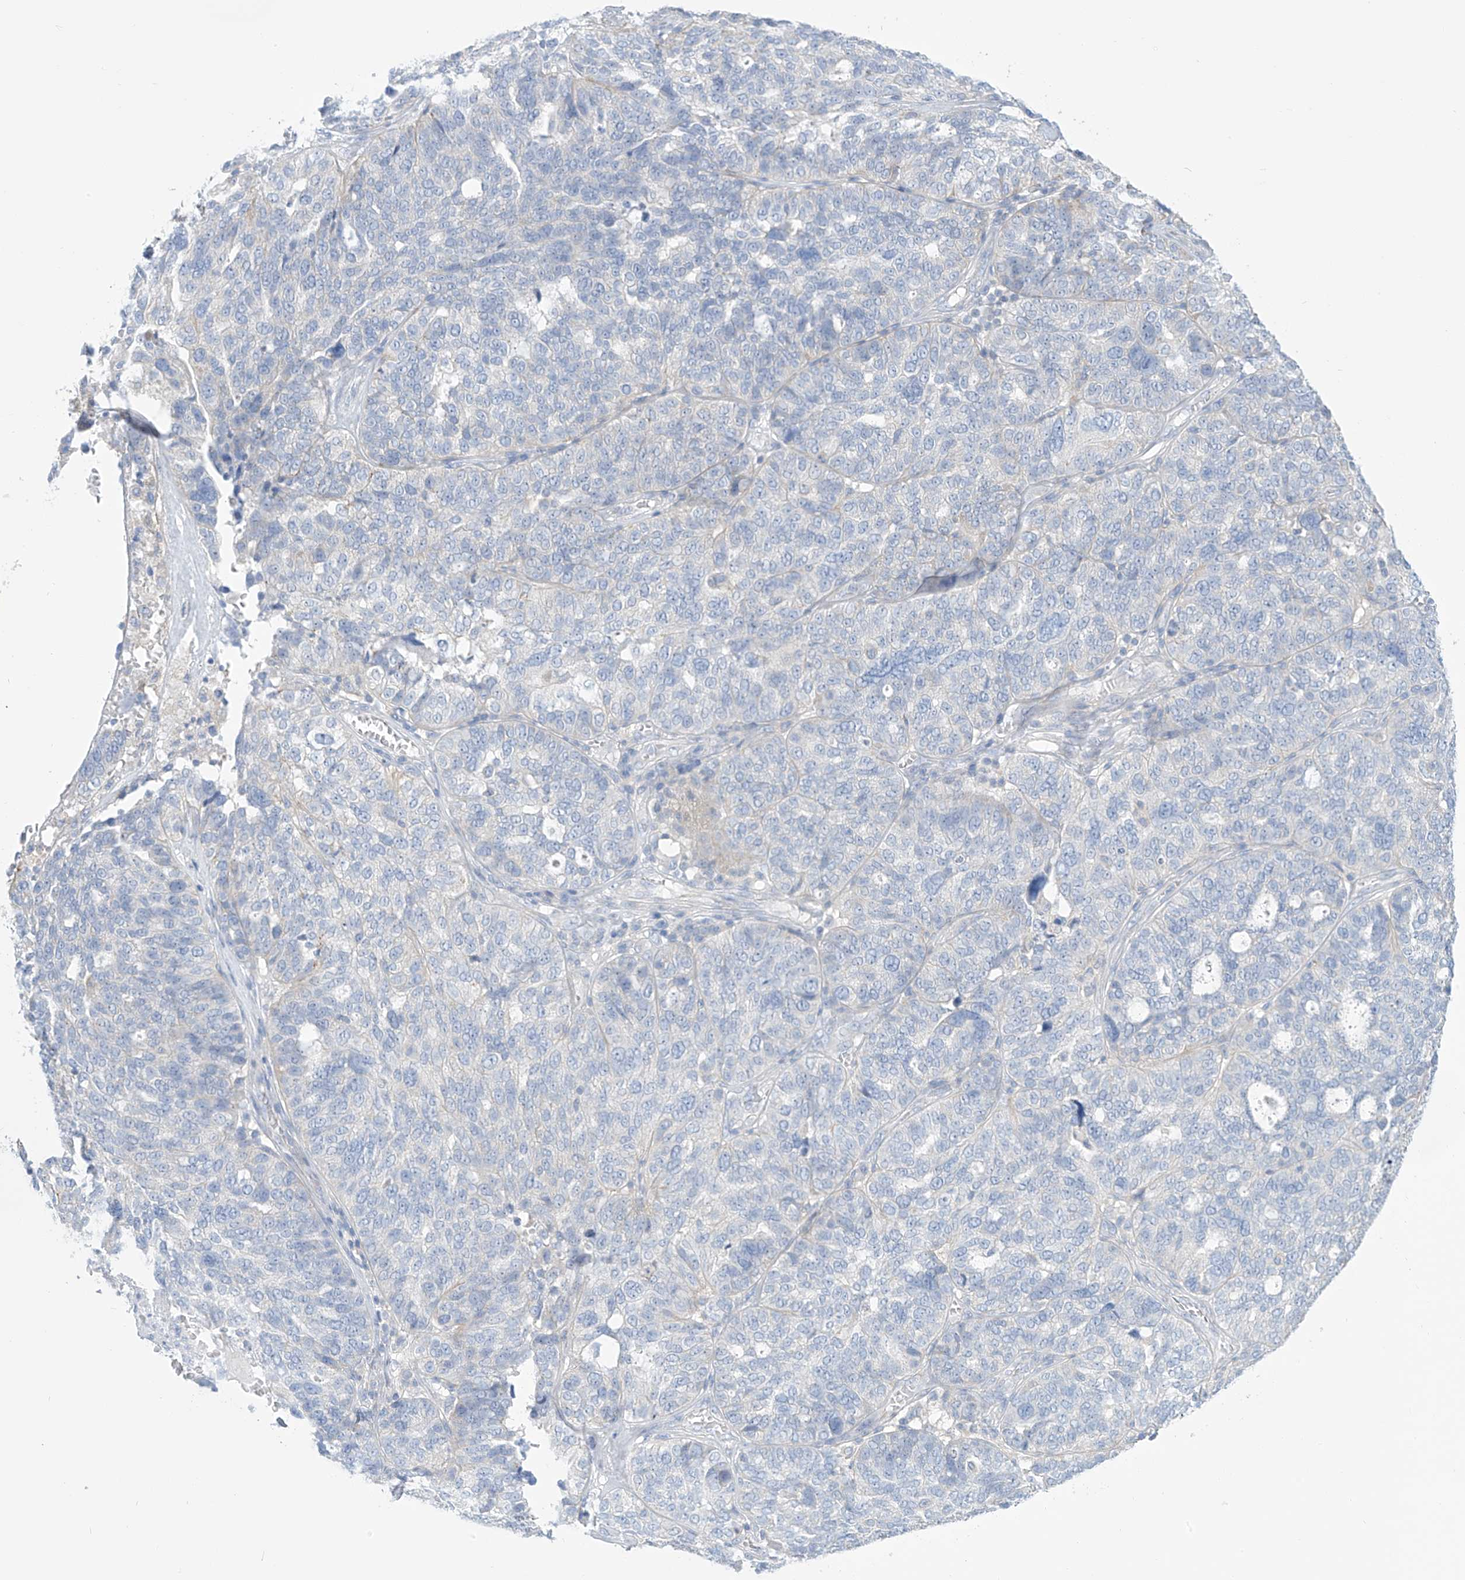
{"staining": {"intensity": "negative", "quantity": "none", "location": "none"}, "tissue": "ovarian cancer", "cell_type": "Tumor cells", "image_type": "cancer", "snomed": [{"axis": "morphology", "description": "Cystadenocarcinoma, serous, NOS"}, {"axis": "topography", "description": "Ovary"}], "caption": "A high-resolution histopathology image shows immunohistochemistry staining of ovarian serous cystadenocarcinoma, which reveals no significant expression in tumor cells.", "gene": "FABP2", "patient": {"sex": "female", "age": 59}}